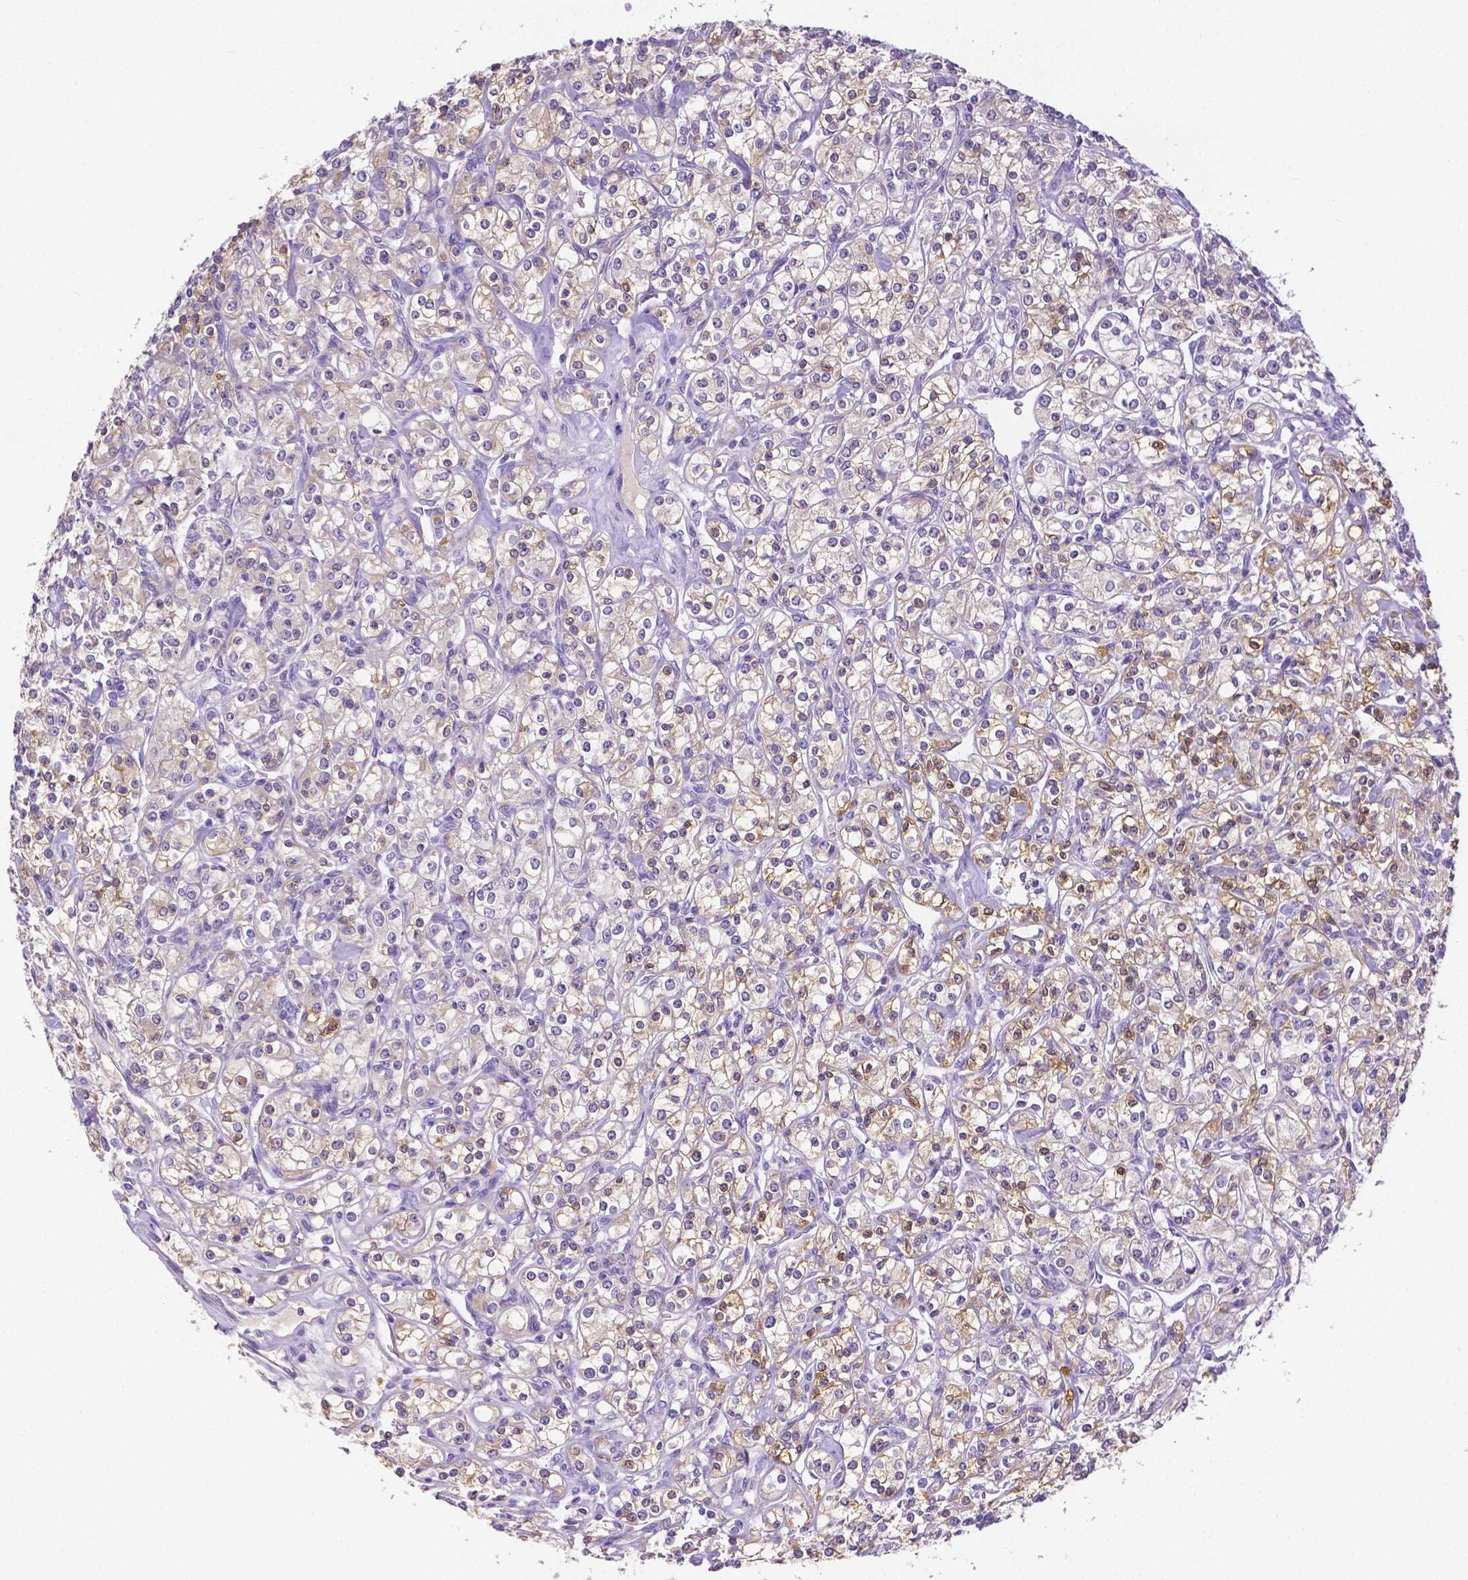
{"staining": {"intensity": "weak", "quantity": "25%-75%", "location": "cytoplasmic/membranous"}, "tissue": "renal cancer", "cell_type": "Tumor cells", "image_type": "cancer", "snomed": [{"axis": "morphology", "description": "Adenocarcinoma, NOS"}, {"axis": "topography", "description": "Kidney"}], "caption": "Renal adenocarcinoma was stained to show a protein in brown. There is low levels of weak cytoplasmic/membranous staining in approximately 25%-75% of tumor cells.", "gene": "NXPH2", "patient": {"sex": "male", "age": 77}}